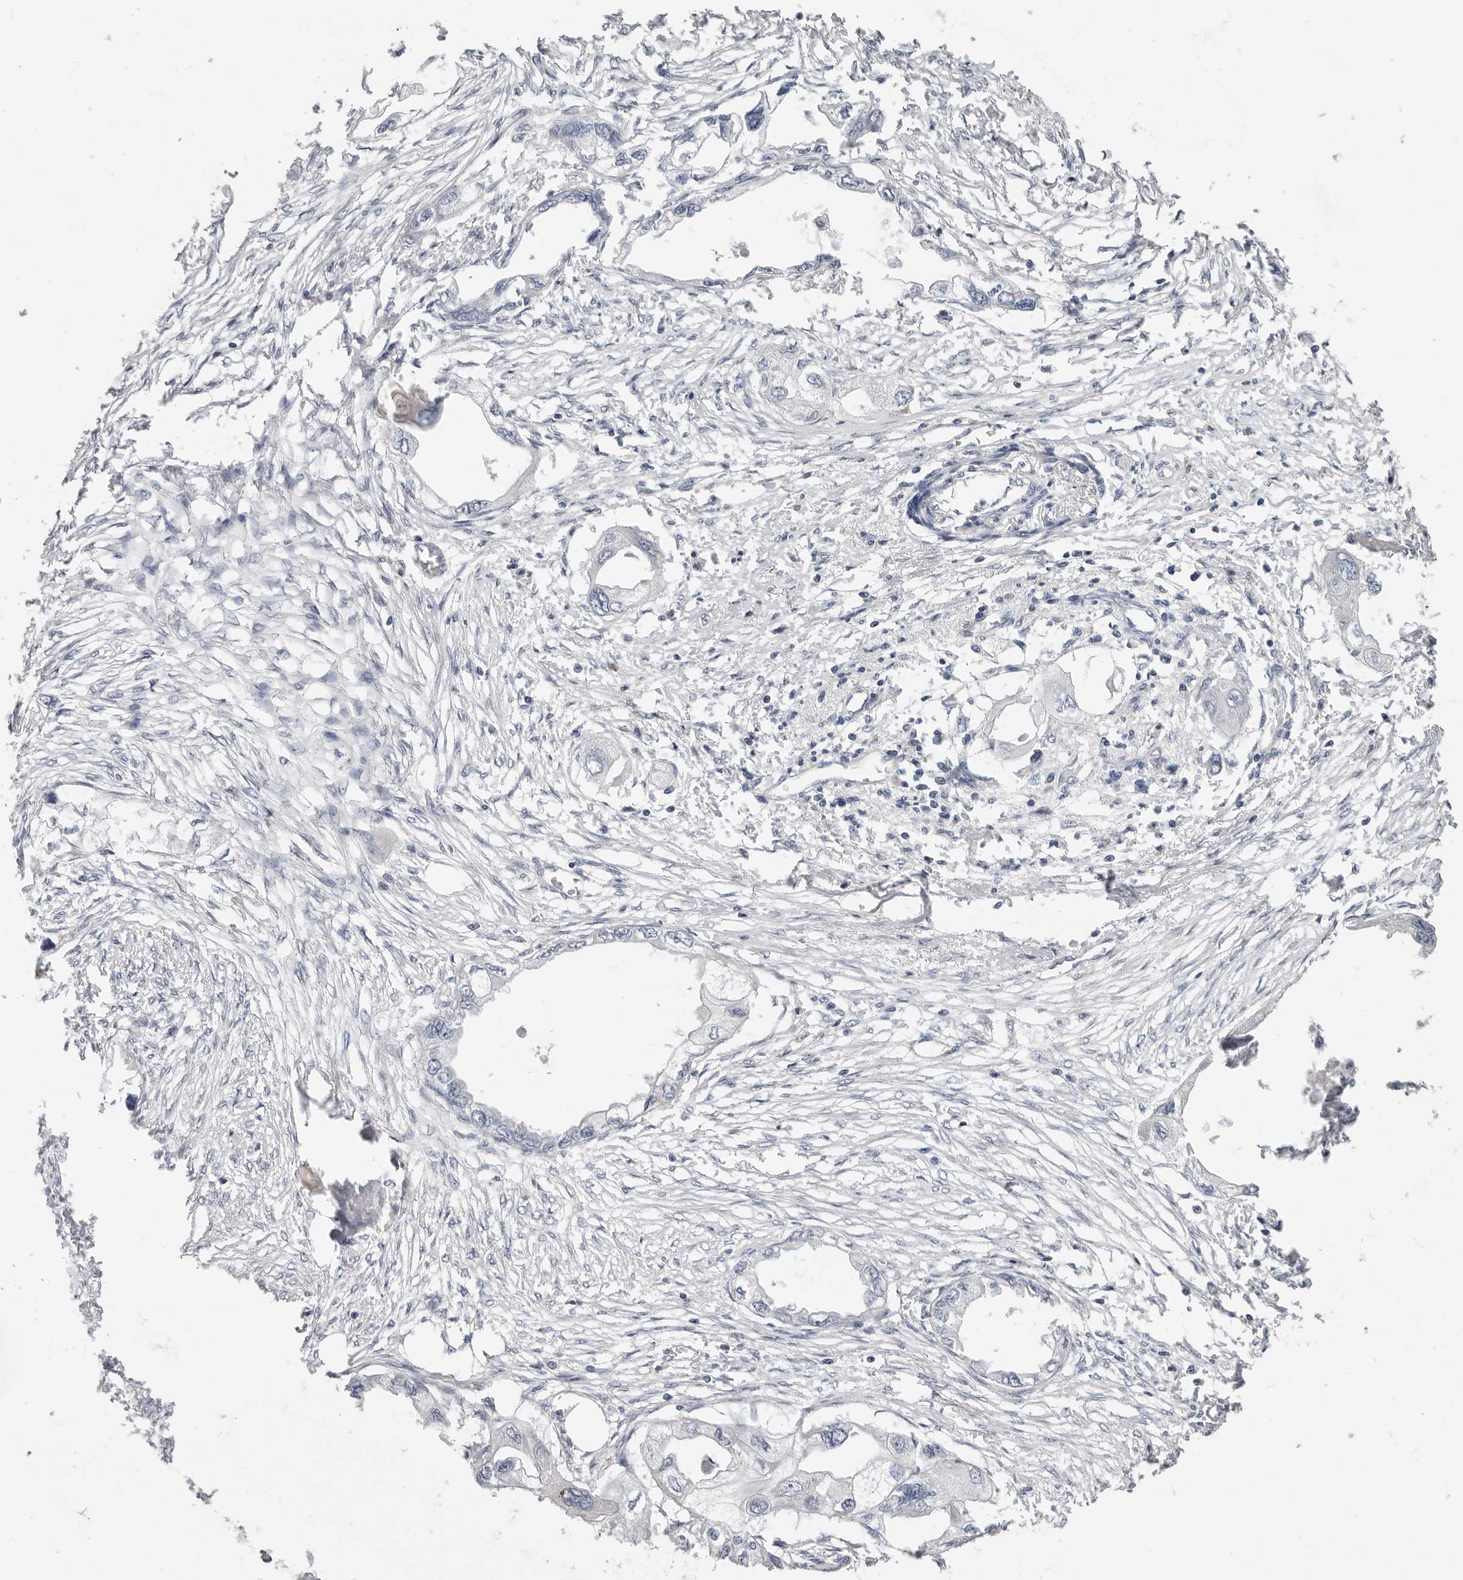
{"staining": {"intensity": "negative", "quantity": "none", "location": "none"}, "tissue": "endometrial cancer", "cell_type": "Tumor cells", "image_type": "cancer", "snomed": [{"axis": "morphology", "description": "Adenocarcinoma, NOS"}, {"axis": "morphology", "description": "Adenocarcinoma, metastatic, NOS"}, {"axis": "topography", "description": "Adipose tissue"}, {"axis": "topography", "description": "Endometrium"}], "caption": "A high-resolution micrograph shows immunohistochemistry (IHC) staining of endometrial adenocarcinoma, which exhibits no significant staining in tumor cells.", "gene": "WDTC1", "patient": {"sex": "female", "age": 67}}